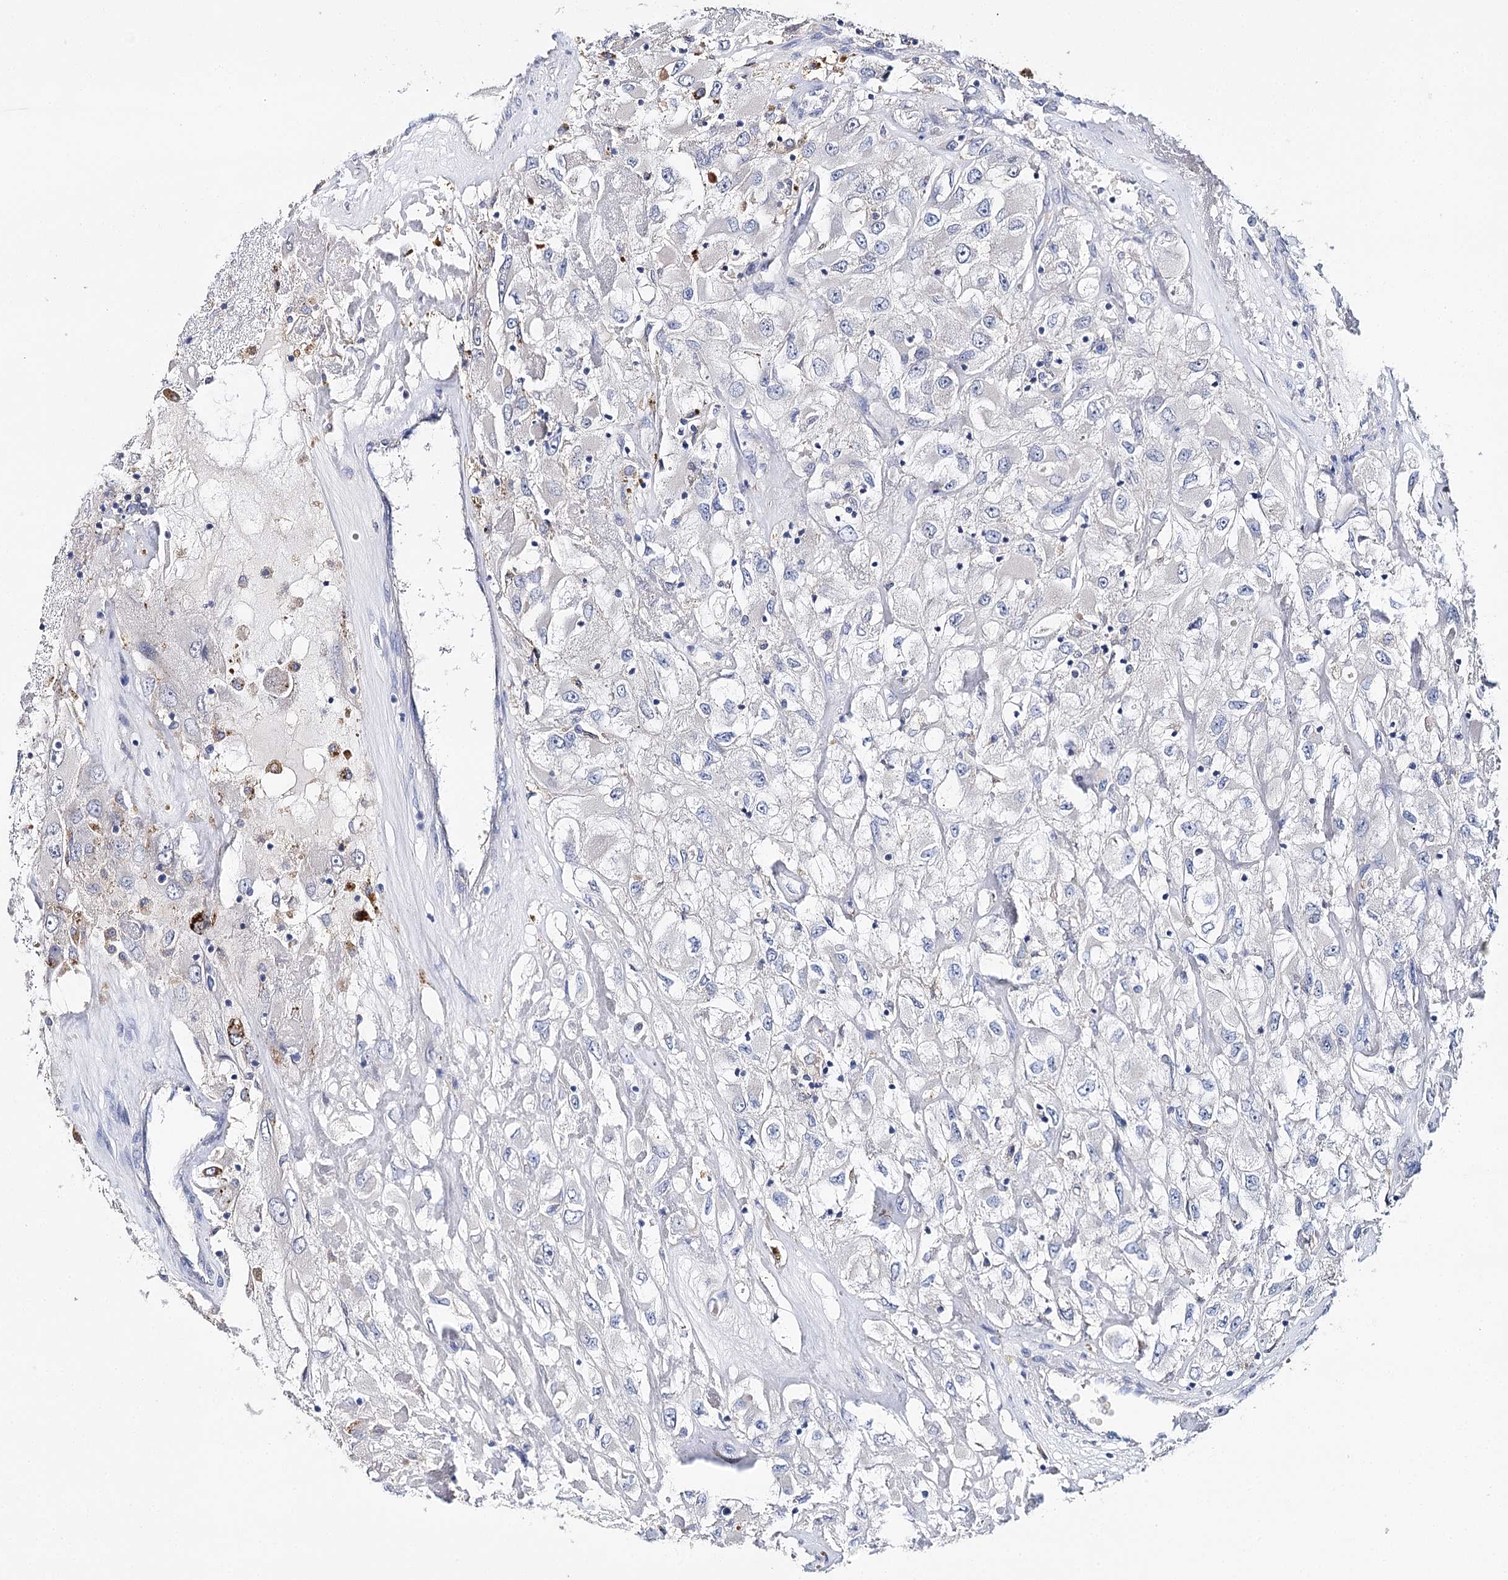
{"staining": {"intensity": "negative", "quantity": "none", "location": "none"}, "tissue": "renal cancer", "cell_type": "Tumor cells", "image_type": "cancer", "snomed": [{"axis": "morphology", "description": "Adenocarcinoma, NOS"}, {"axis": "topography", "description": "Kidney"}], "caption": "Human adenocarcinoma (renal) stained for a protein using IHC exhibits no positivity in tumor cells.", "gene": "EPYC", "patient": {"sex": "female", "age": 52}}